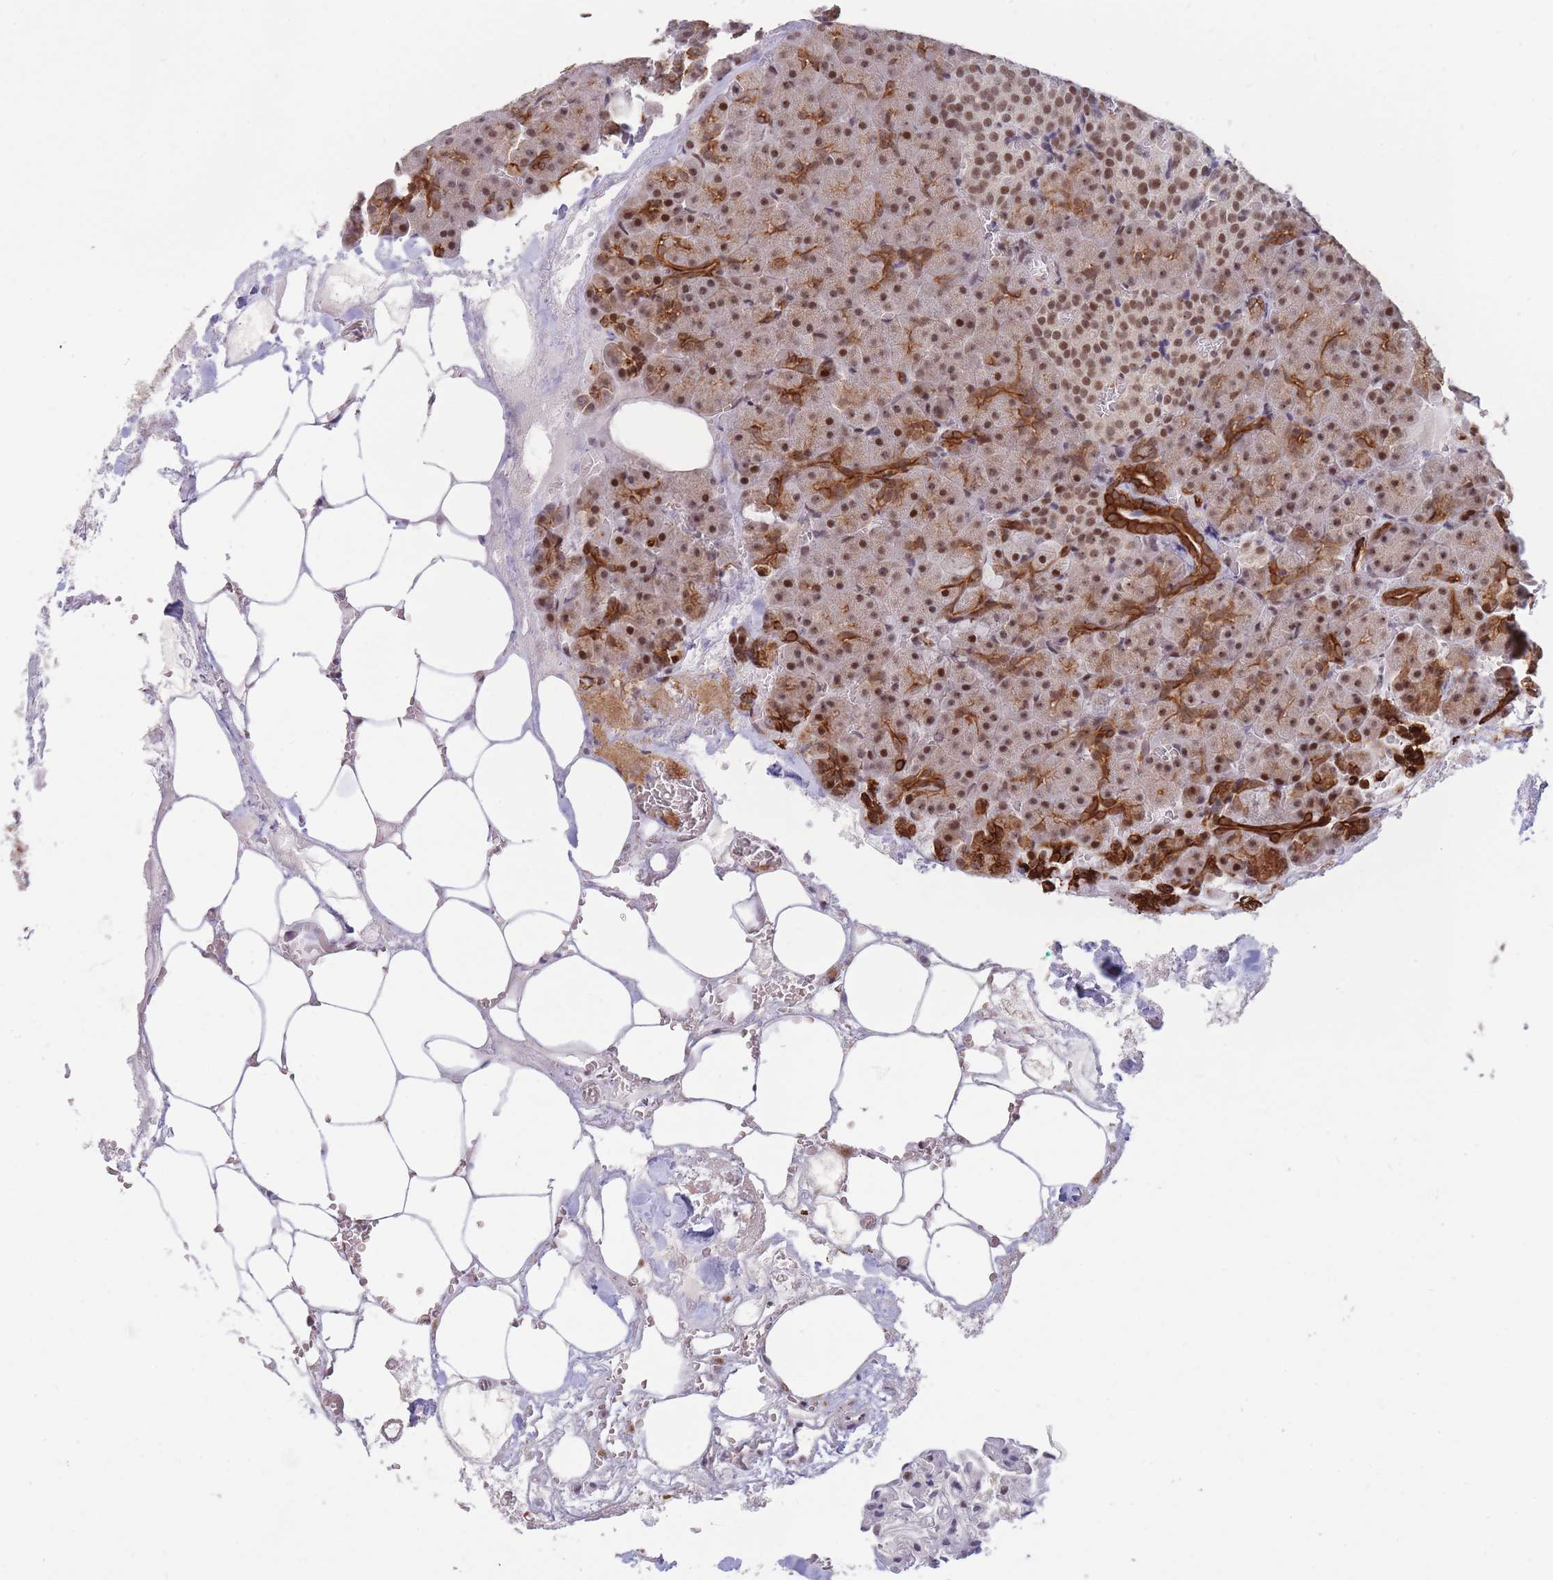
{"staining": {"intensity": "strong", "quantity": "25%-75%", "location": "cytoplasmic/membranous,nuclear"}, "tissue": "pancreas", "cell_type": "Exocrine glandular cells", "image_type": "normal", "snomed": [{"axis": "morphology", "description": "Normal tissue, NOS"}, {"axis": "topography", "description": "Pancreas"}], "caption": "A brown stain labels strong cytoplasmic/membranous,nuclear positivity of a protein in exocrine glandular cells of normal human pancreas.", "gene": "TARBP2", "patient": {"sex": "female", "age": 74}}